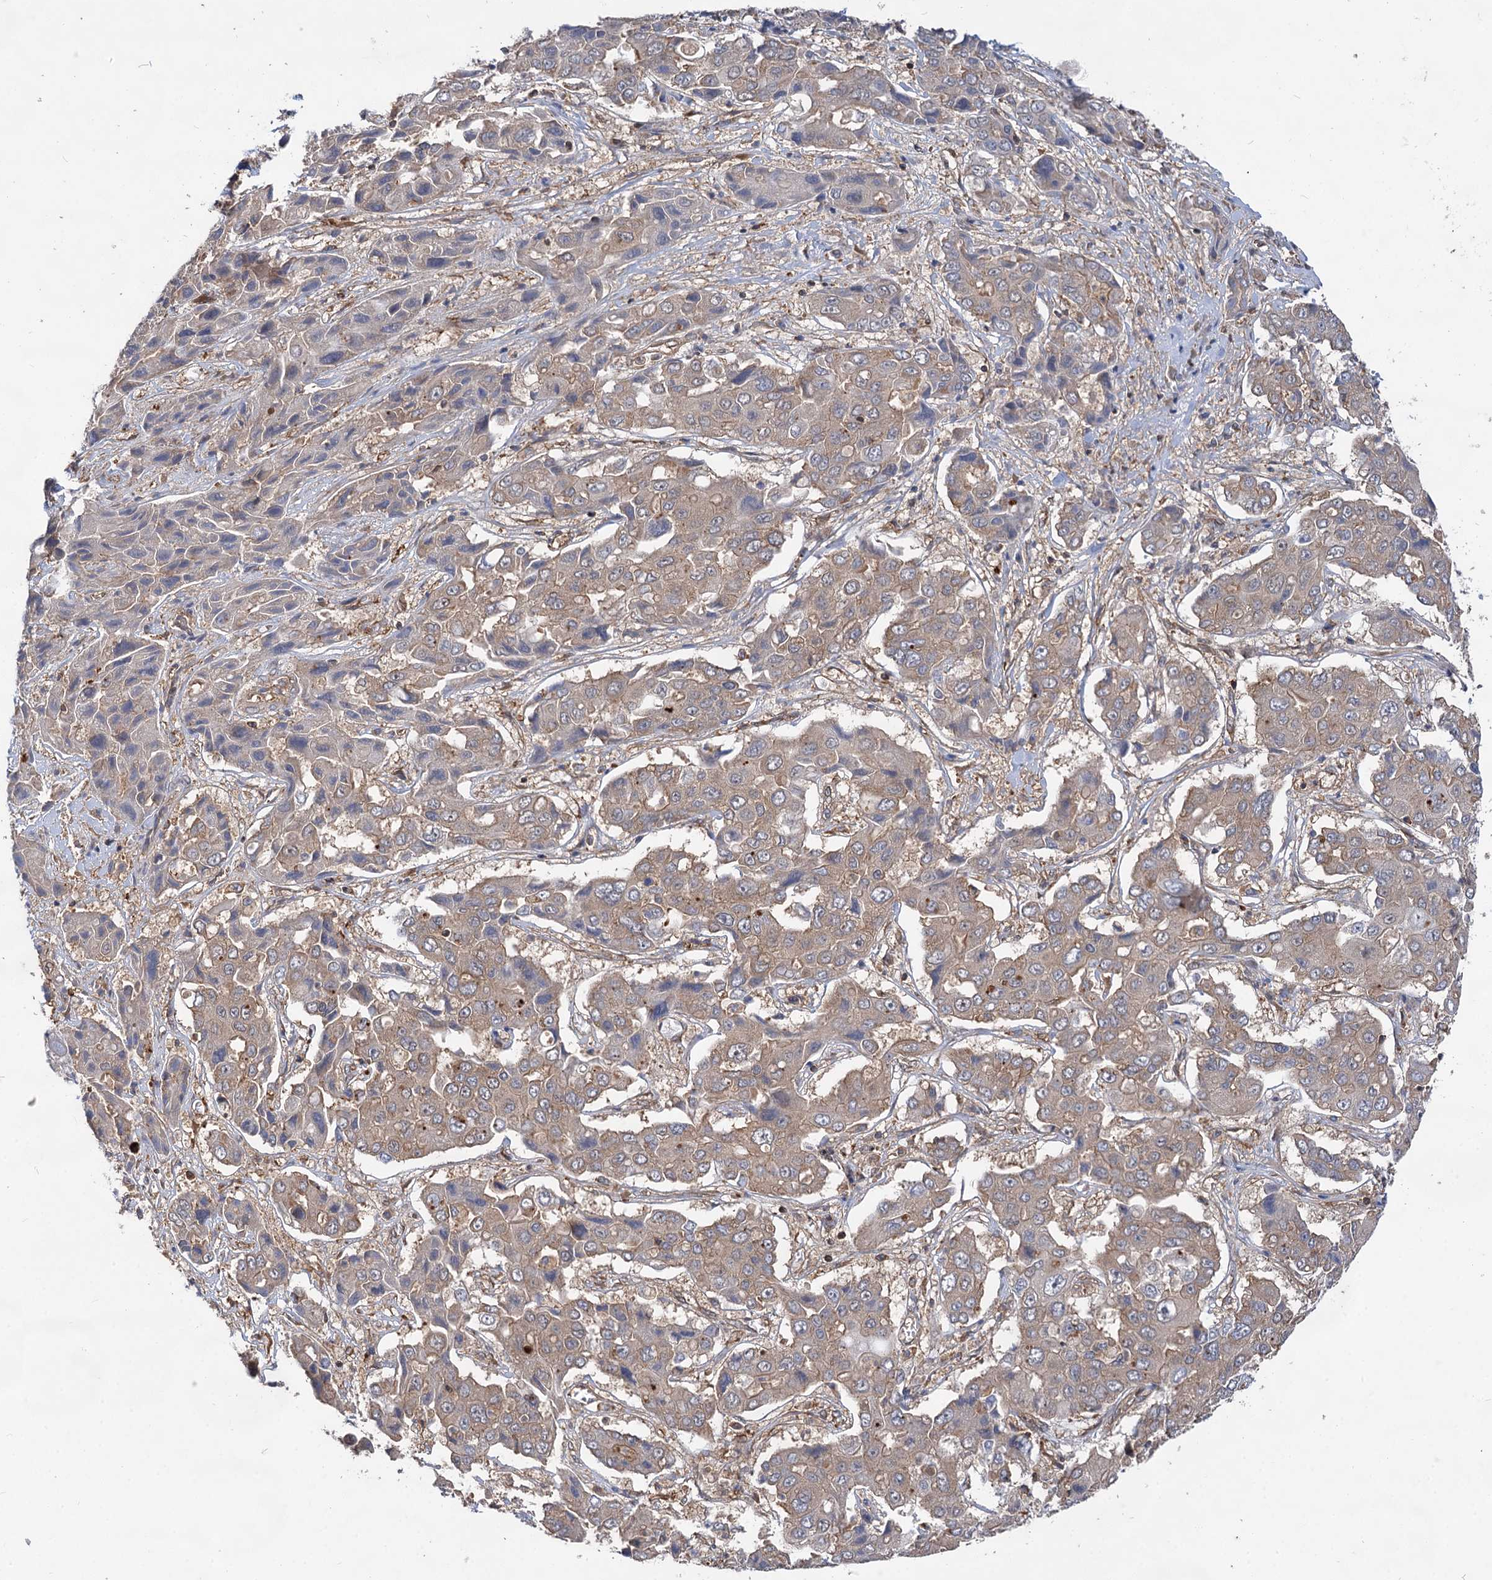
{"staining": {"intensity": "weak", "quantity": "<25%", "location": "cytoplasmic/membranous"}, "tissue": "liver cancer", "cell_type": "Tumor cells", "image_type": "cancer", "snomed": [{"axis": "morphology", "description": "Cholangiocarcinoma"}, {"axis": "topography", "description": "Liver"}], "caption": "Tumor cells are negative for brown protein staining in liver cancer.", "gene": "PACS1", "patient": {"sex": "male", "age": 67}}